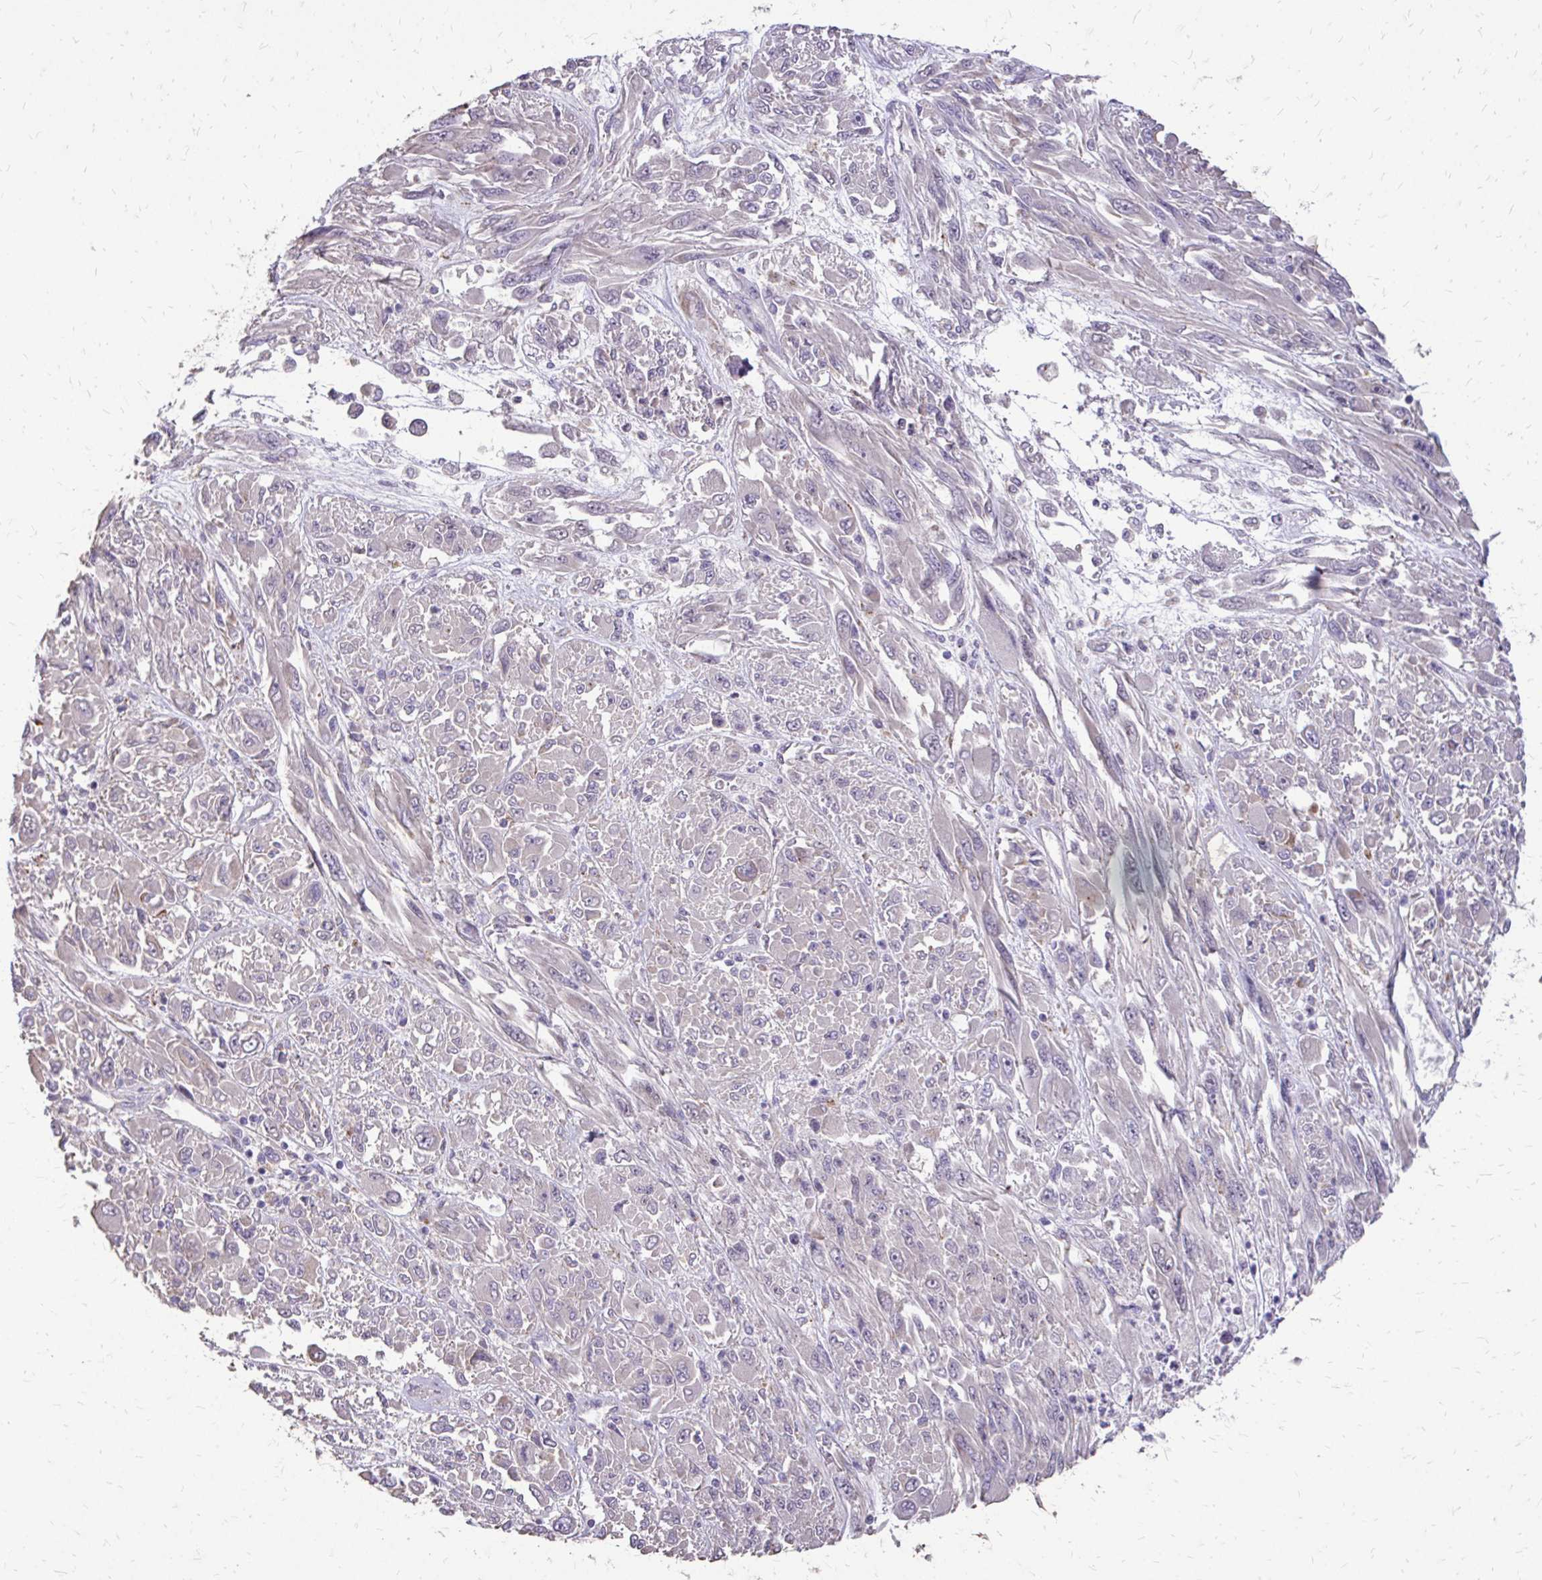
{"staining": {"intensity": "negative", "quantity": "none", "location": "none"}, "tissue": "melanoma", "cell_type": "Tumor cells", "image_type": "cancer", "snomed": [{"axis": "morphology", "description": "Malignant melanoma, NOS"}, {"axis": "topography", "description": "Skin"}], "caption": "IHC photomicrograph of human malignant melanoma stained for a protein (brown), which demonstrates no staining in tumor cells.", "gene": "MYORG", "patient": {"sex": "female", "age": 91}}